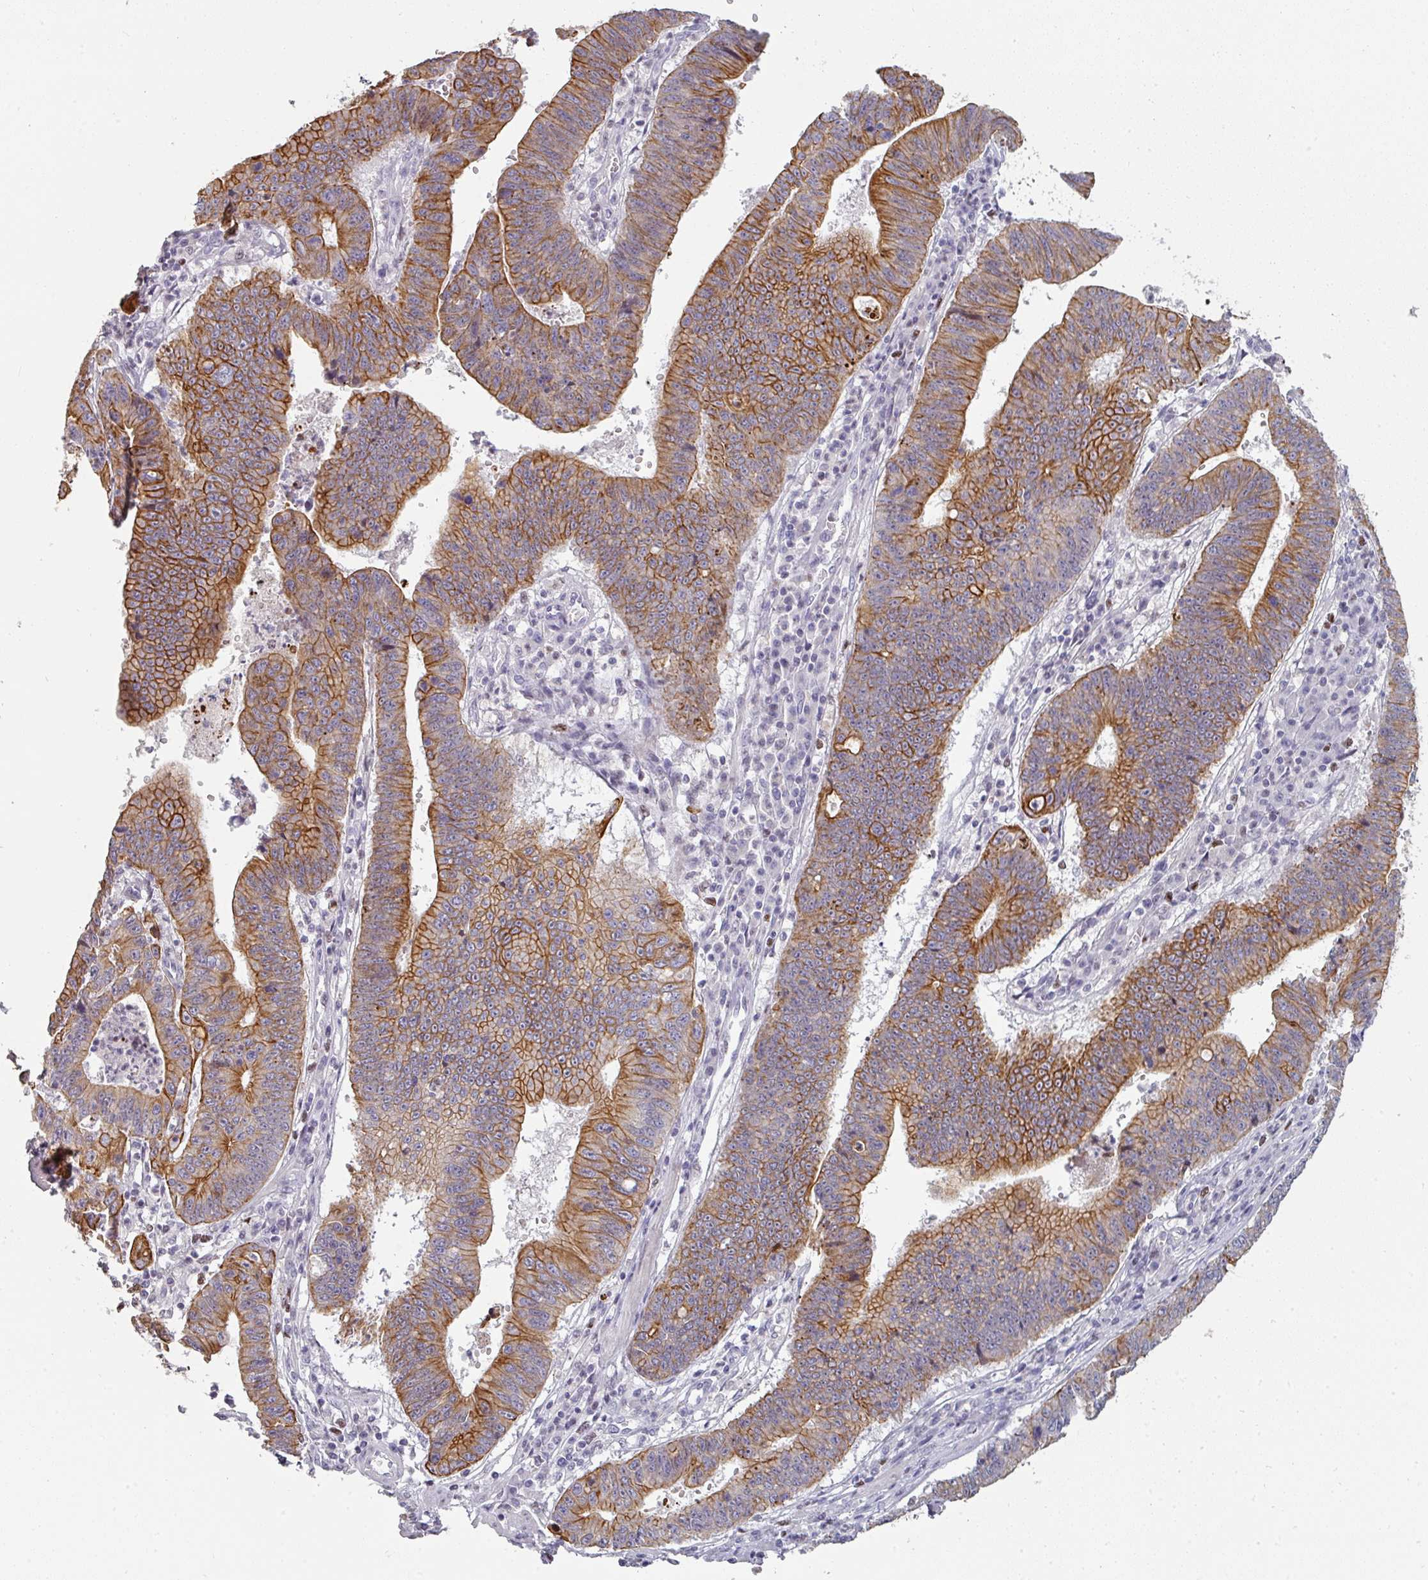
{"staining": {"intensity": "strong", "quantity": ">75%", "location": "cytoplasmic/membranous"}, "tissue": "stomach cancer", "cell_type": "Tumor cells", "image_type": "cancer", "snomed": [{"axis": "morphology", "description": "Adenocarcinoma, NOS"}, {"axis": "topography", "description": "Stomach"}], "caption": "Human adenocarcinoma (stomach) stained with a protein marker demonstrates strong staining in tumor cells.", "gene": "GTF2H3", "patient": {"sex": "male", "age": 59}}